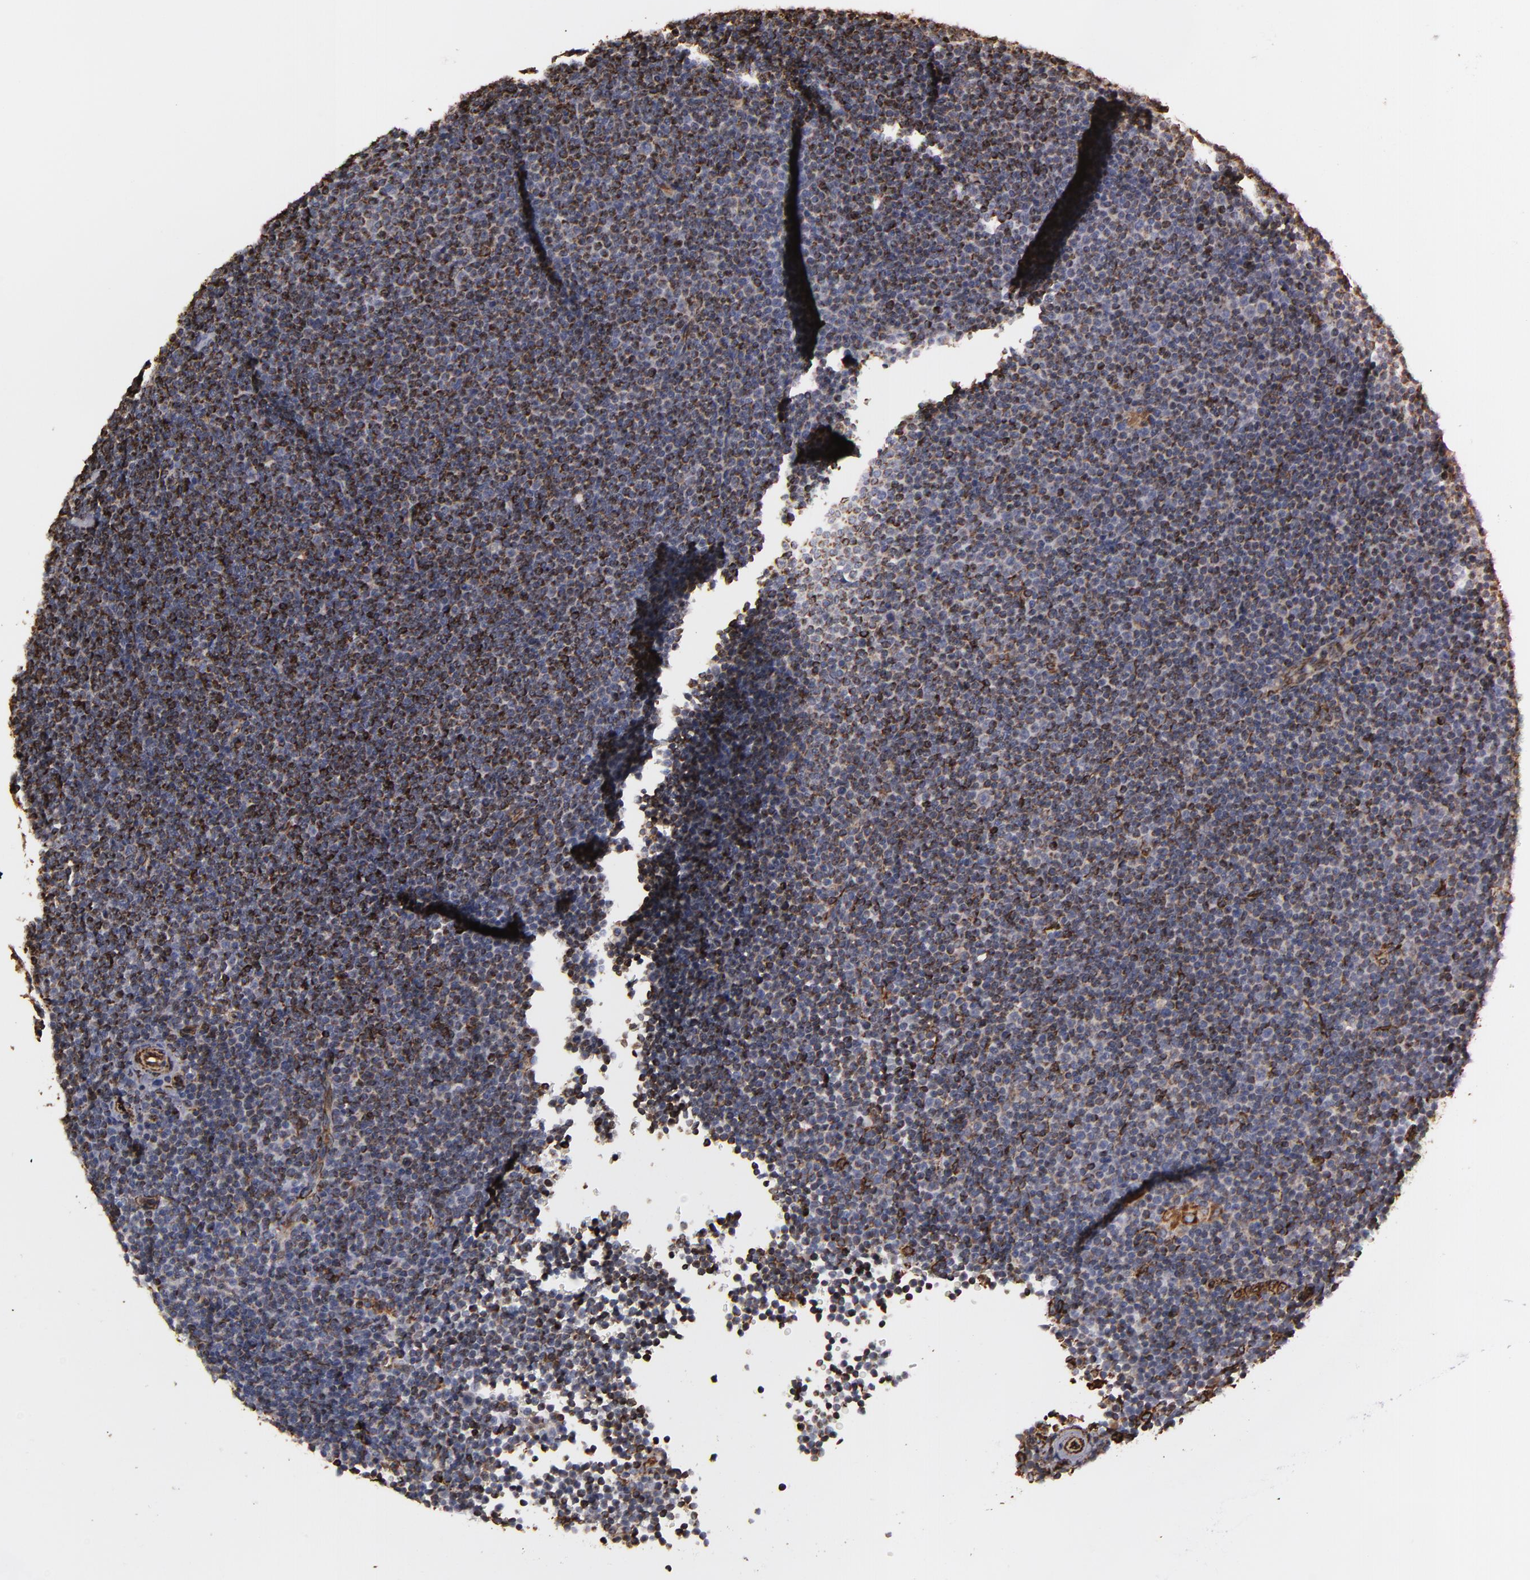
{"staining": {"intensity": "moderate", "quantity": "25%-75%", "location": "cytoplasmic/membranous"}, "tissue": "lymphoma", "cell_type": "Tumor cells", "image_type": "cancer", "snomed": [{"axis": "morphology", "description": "Malignant lymphoma, non-Hodgkin's type, Low grade"}, {"axis": "topography", "description": "Lymph node"}], "caption": "Moderate cytoplasmic/membranous protein expression is identified in approximately 25%-75% of tumor cells in low-grade malignant lymphoma, non-Hodgkin's type. (DAB (3,3'-diaminobenzidine) = brown stain, brightfield microscopy at high magnification).", "gene": "CYB5R3", "patient": {"sex": "female", "age": 69}}